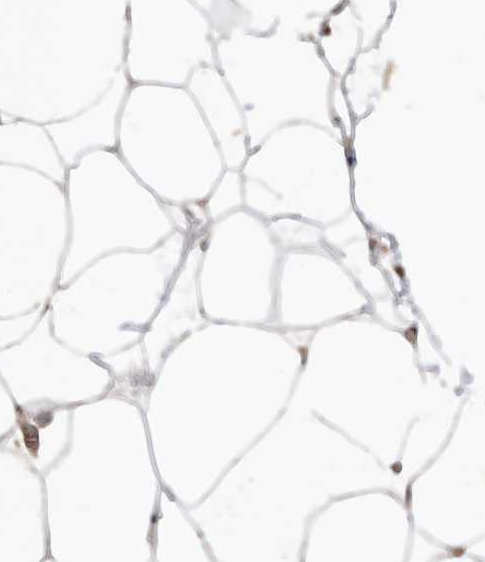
{"staining": {"intensity": "negative", "quantity": "none", "location": "none"}, "tissue": "adipose tissue", "cell_type": "Adipocytes", "image_type": "normal", "snomed": [{"axis": "morphology", "description": "Normal tissue, NOS"}, {"axis": "topography", "description": "Breast"}], "caption": "Histopathology image shows no protein positivity in adipocytes of normal adipose tissue. (DAB (3,3'-diaminobenzidine) immunohistochemistry visualized using brightfield microscopy, high magnification).", "gene": "ATAD2", "patient": {"sex": "female", "age": 23}}